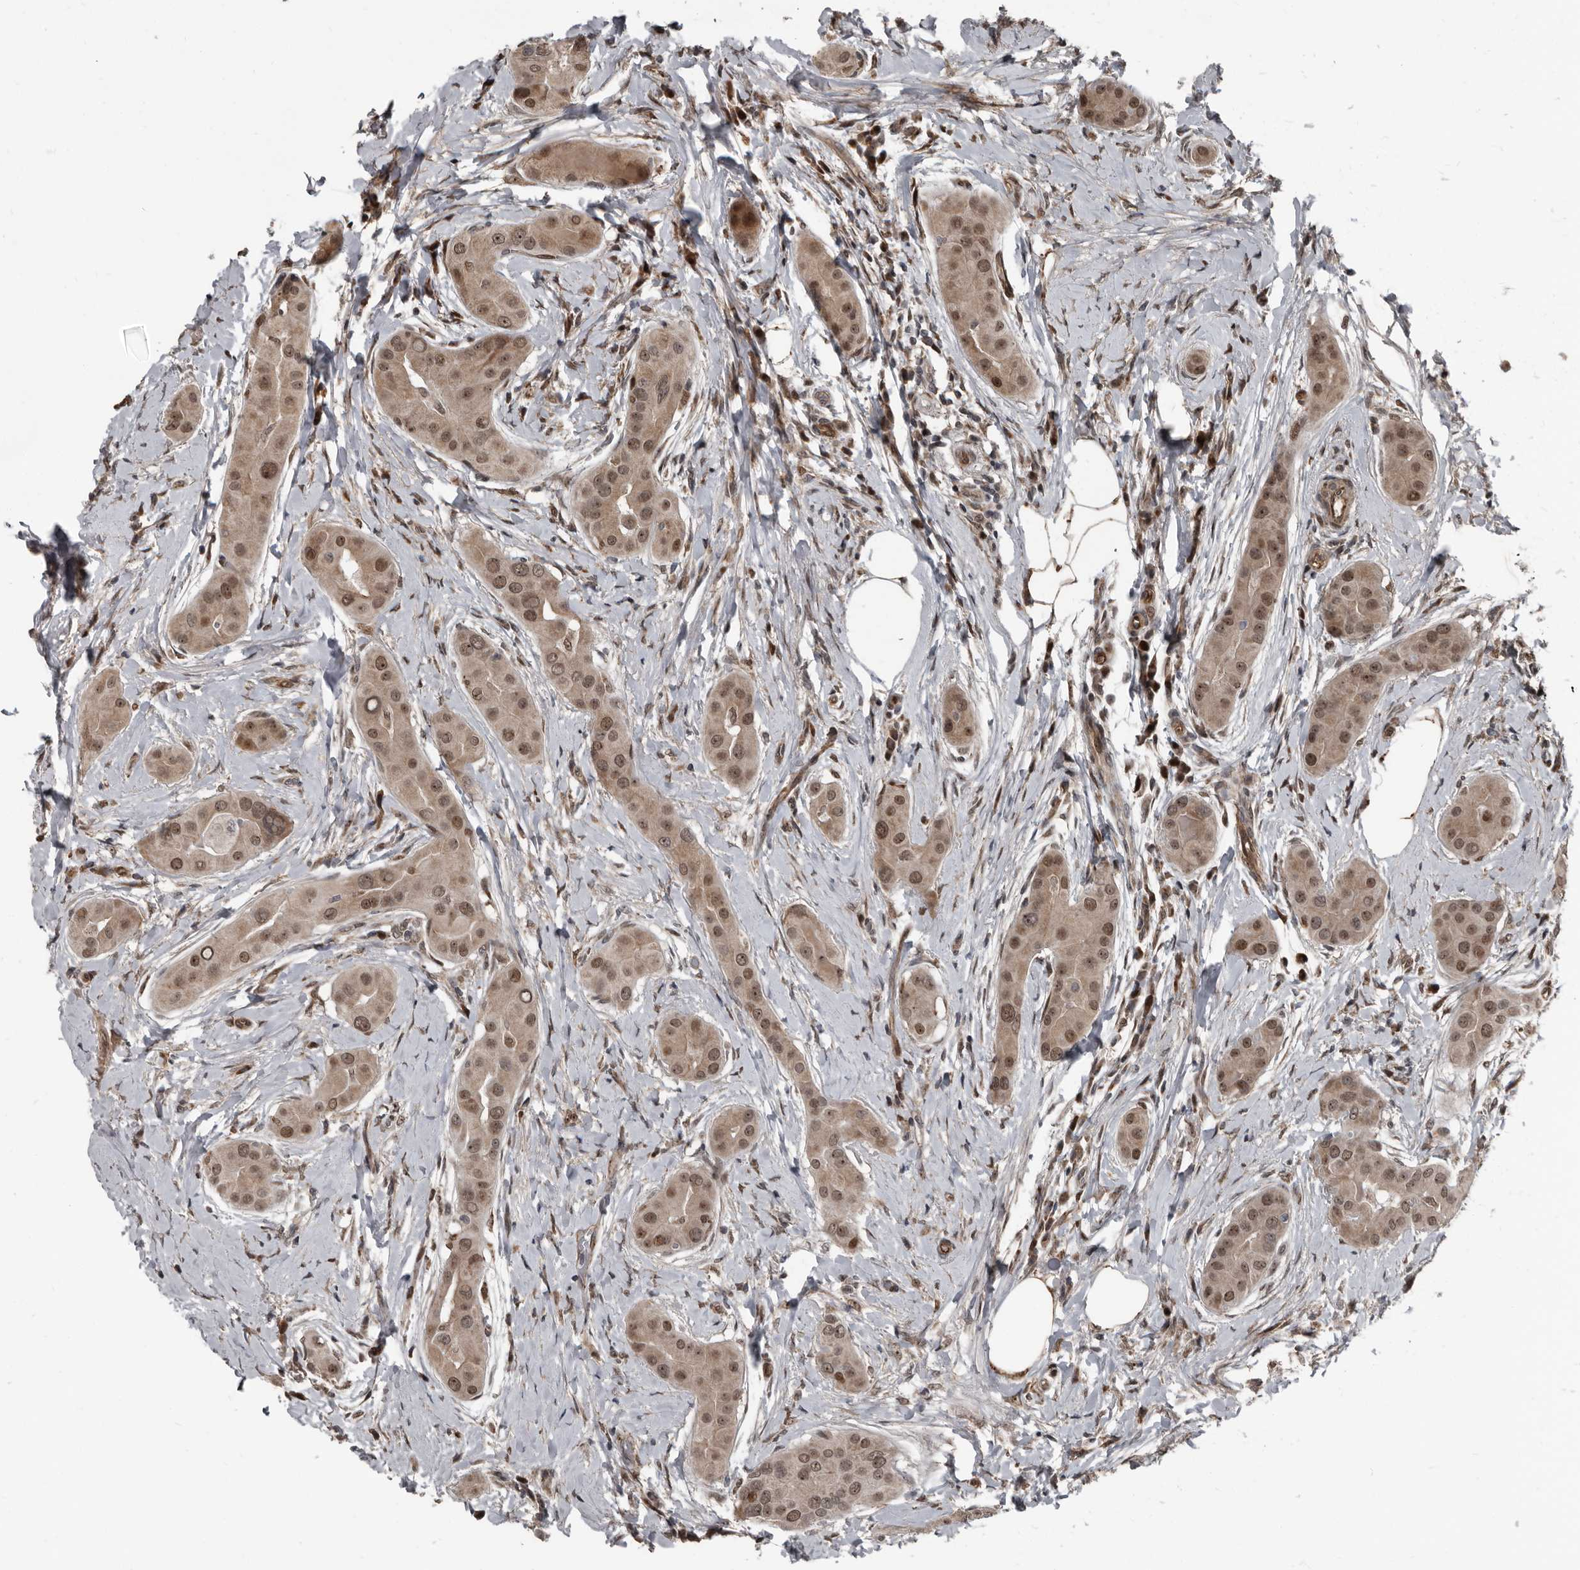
{"staining": {"intensity": "moderate", "quantity": ">75%", "location": "cytoplasmic/membranous,nuclear"}, "tissue": "thyroid cancer", "cell_type": "Tumor cells", "image_type": "cancer", "snomed": [{"axis": "morphology", "description": "Papillary adenocarcinoma, NOS"}, {"axis": "topography", "description": "Thyroid gland"}], "caption": "DAB (3,3'-diaminobenzidine) immunohistochemical staining of human thyroid cancer (papillary adenocarcinoma) shows moderate cytoplasmic/membranous and nuclear protein positivity in approximately >75% of tumor cells.", "gene": "CHD1L", "patient": {"sex": "male", "age": 33}}